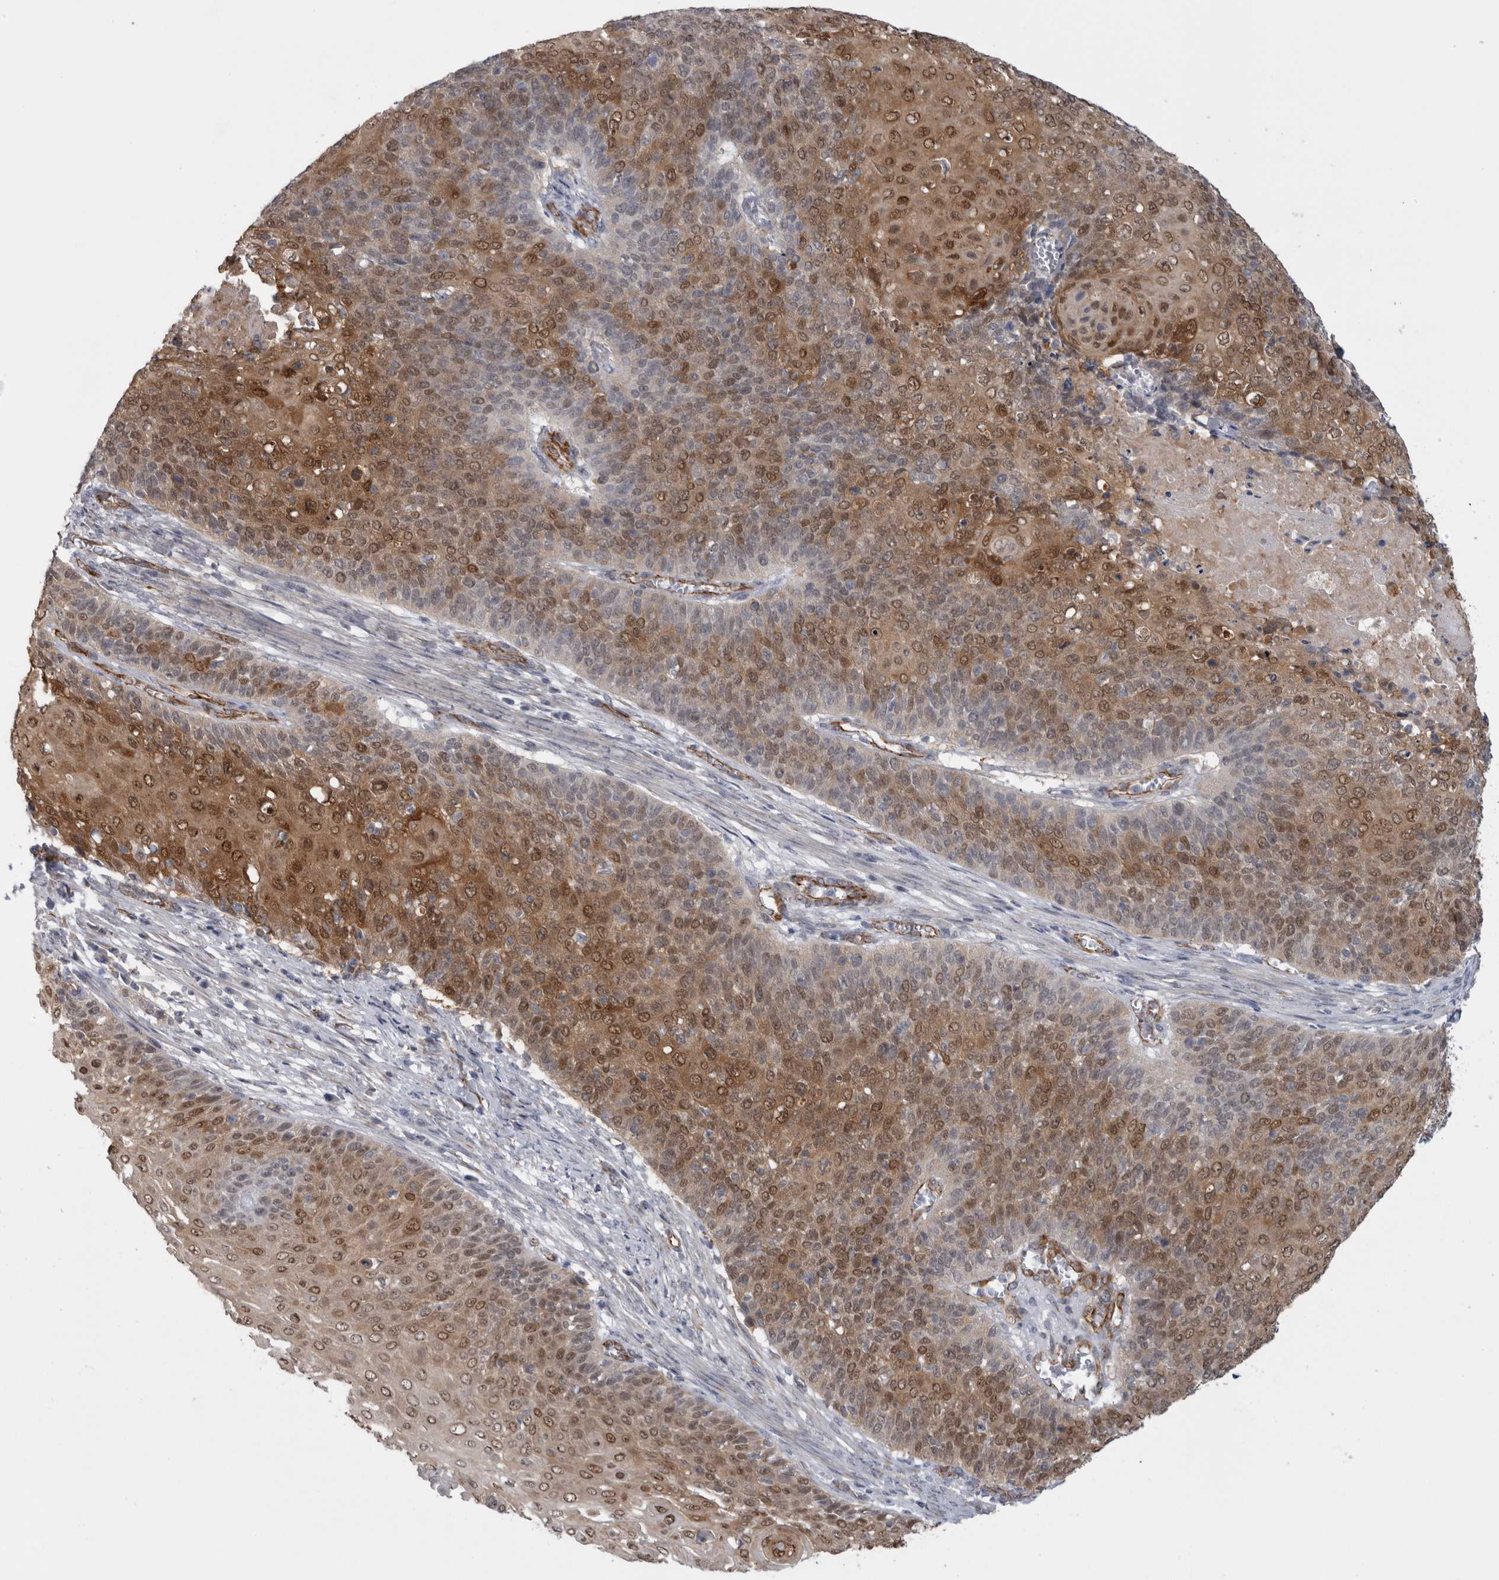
{"staining": {"intensity": "moderate", "quantity": ">75%", "location": "cytoplasmic/membranous,nuclear"}, "tissue": "cervical cancer", "cell_type": "Tumor cells", "image_type": "cancer", "snomed": [{"axis": "morphology", "description": "Squamous cell carcinoma, NOS"}, {"axis": "topography", "description": "Cervix"}], "caption": "Cervical cancer (squamous cell carcinoma) stained with a brown dye displays moderate cytoplasmic/membranous and nuclear positive staining in about >75% of tumor cells.", "gene": "ACOT7", "patient": {"sex": "female", "age": 39}}